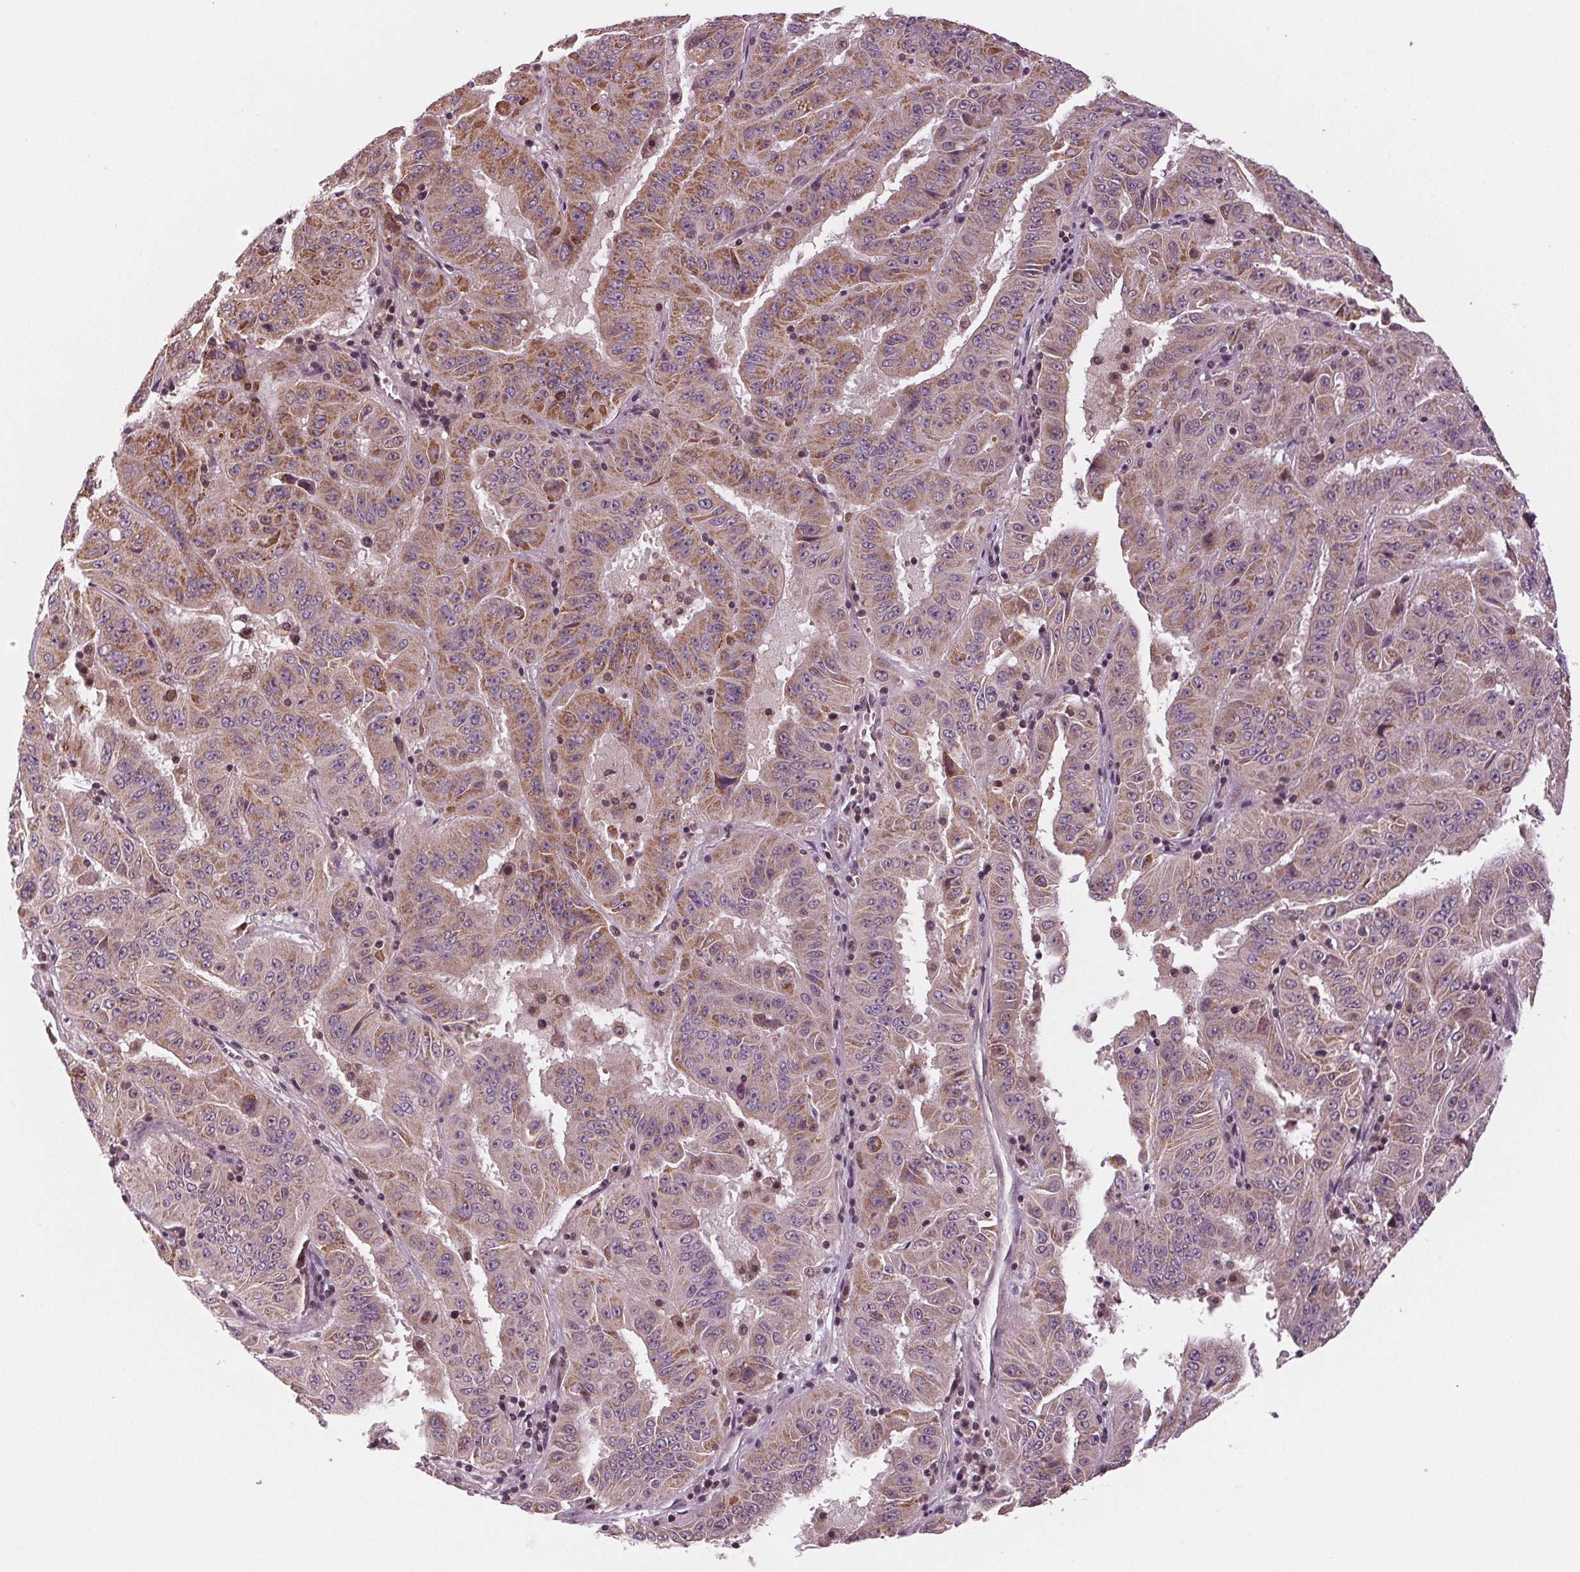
{"staining": {"intensity": "moderate", "quantity": "25%-75%", "location": "cytoplasmic/membranous"}, "tissue": "pancreatic cancer", "cell_type": "Tumor cells", "image_type": "cancer", "snomed": [{"axis": "morphology", "description": "Adenocarcinoma, NOS"}, {"axis": "topography", "description": "Pancreas"}], "caption": "Immunohistochemistry of human adenocarcinoma (pancreatic) exhibits medium levels of moderate cytoplasmic/membranous expression in about 25%-75% of tumor cells. Using DAB (brown) and hematoxylin (blue) stains, captured at high magnification using brightfield microscopy.", "gene": "STAT3", "patient": {"sex": "male", "age": 63}}